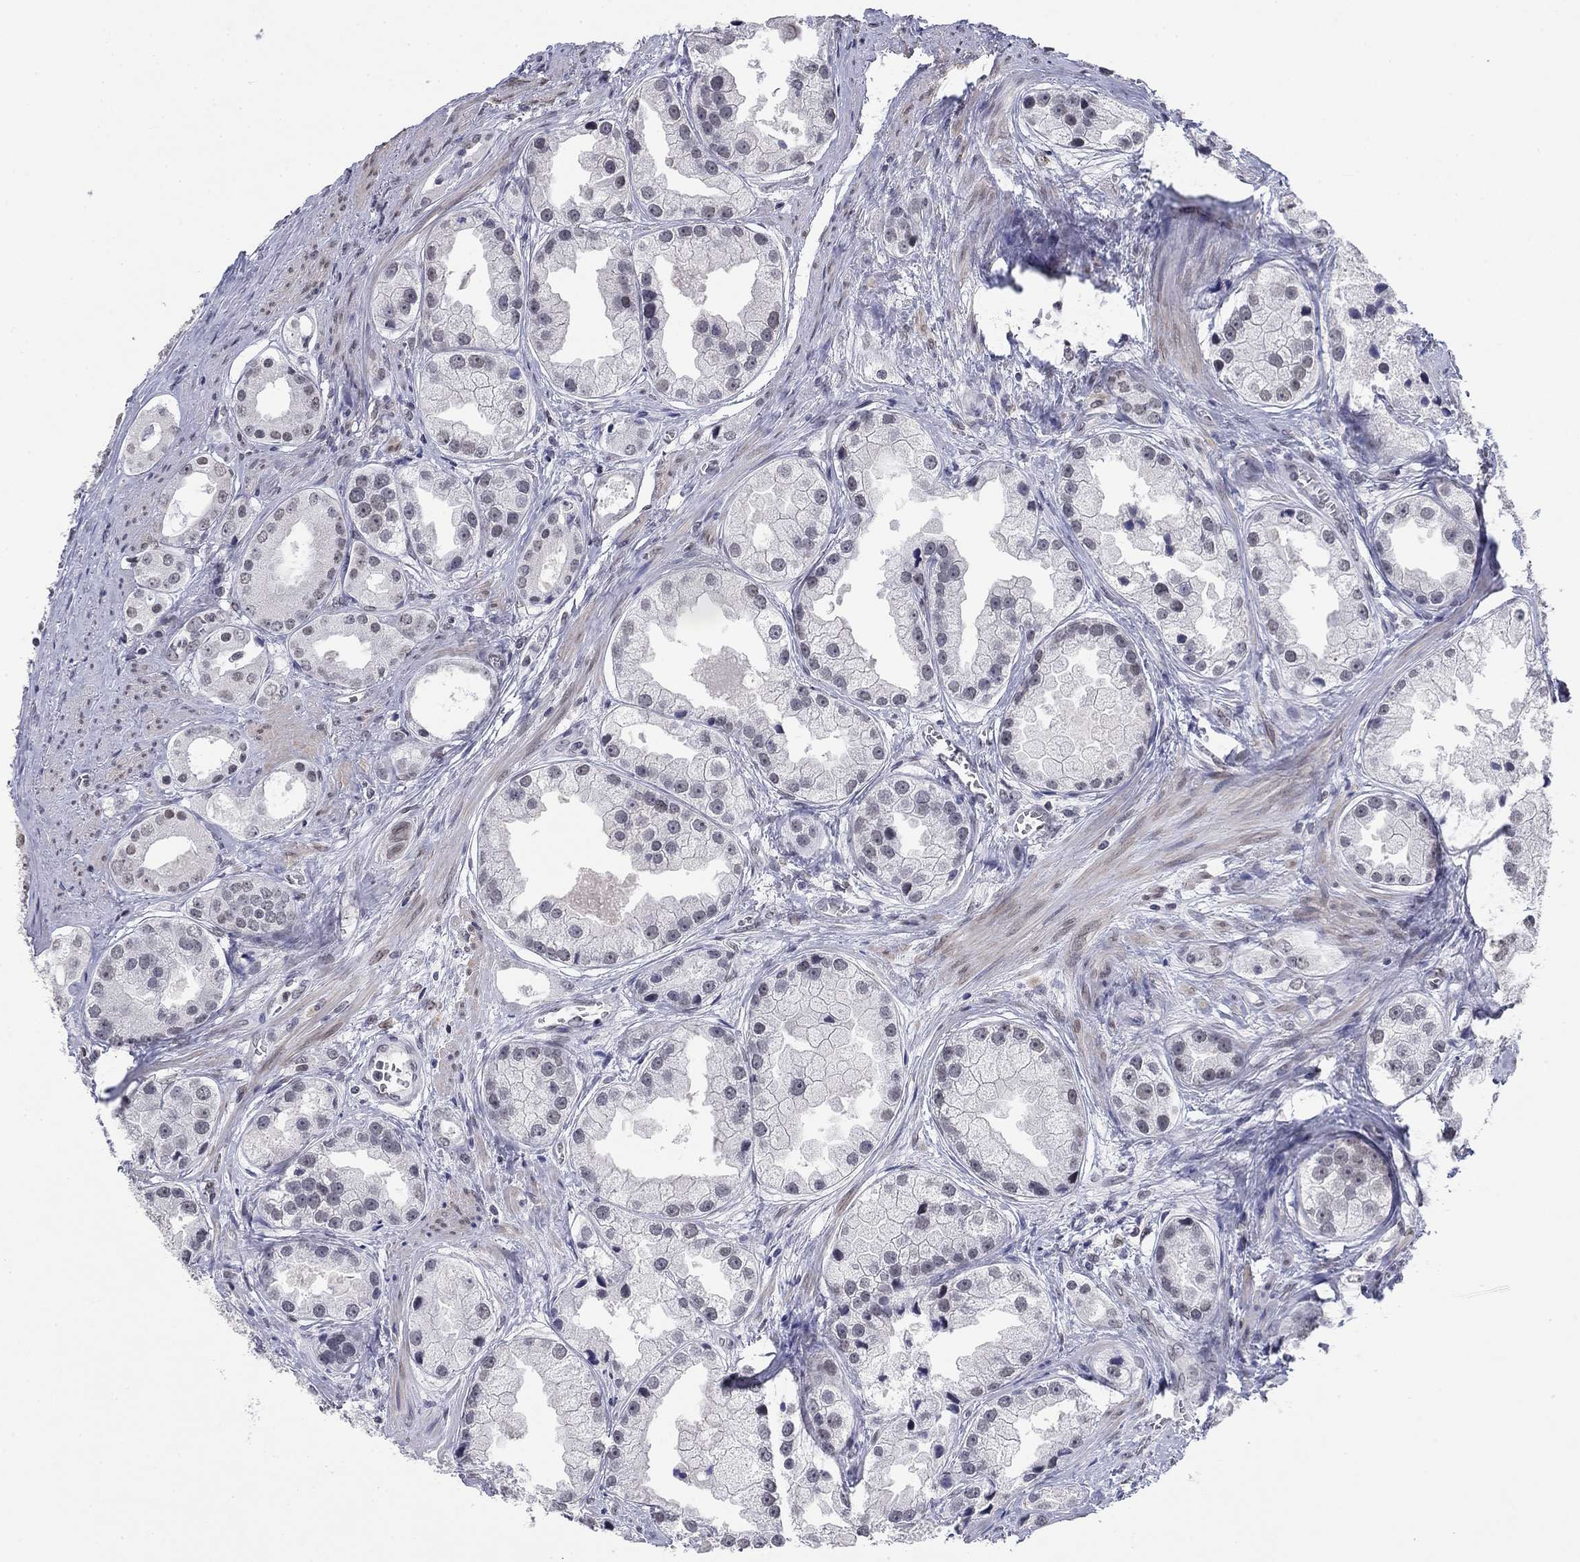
{"staining": {"intensity": "weak", "quantity": "25%-75%", "location": "nuclear"}, "tissue": "prostate cancer", "cell_type": "Tumor cells", "image_type": "cancer", "snomed": [{"axis": "morphology", "description": "Adenocarcinoma, NOS"}, {"axis": "topography", "description": "Prostate"}], "caption": "The image exhibits staining of prostate cancer, revealing weak nuclear protein staining (brown color) within tumor cells.", "gene": "TOR1AIP1", "patient": {"sex": "male", "age": 61}}